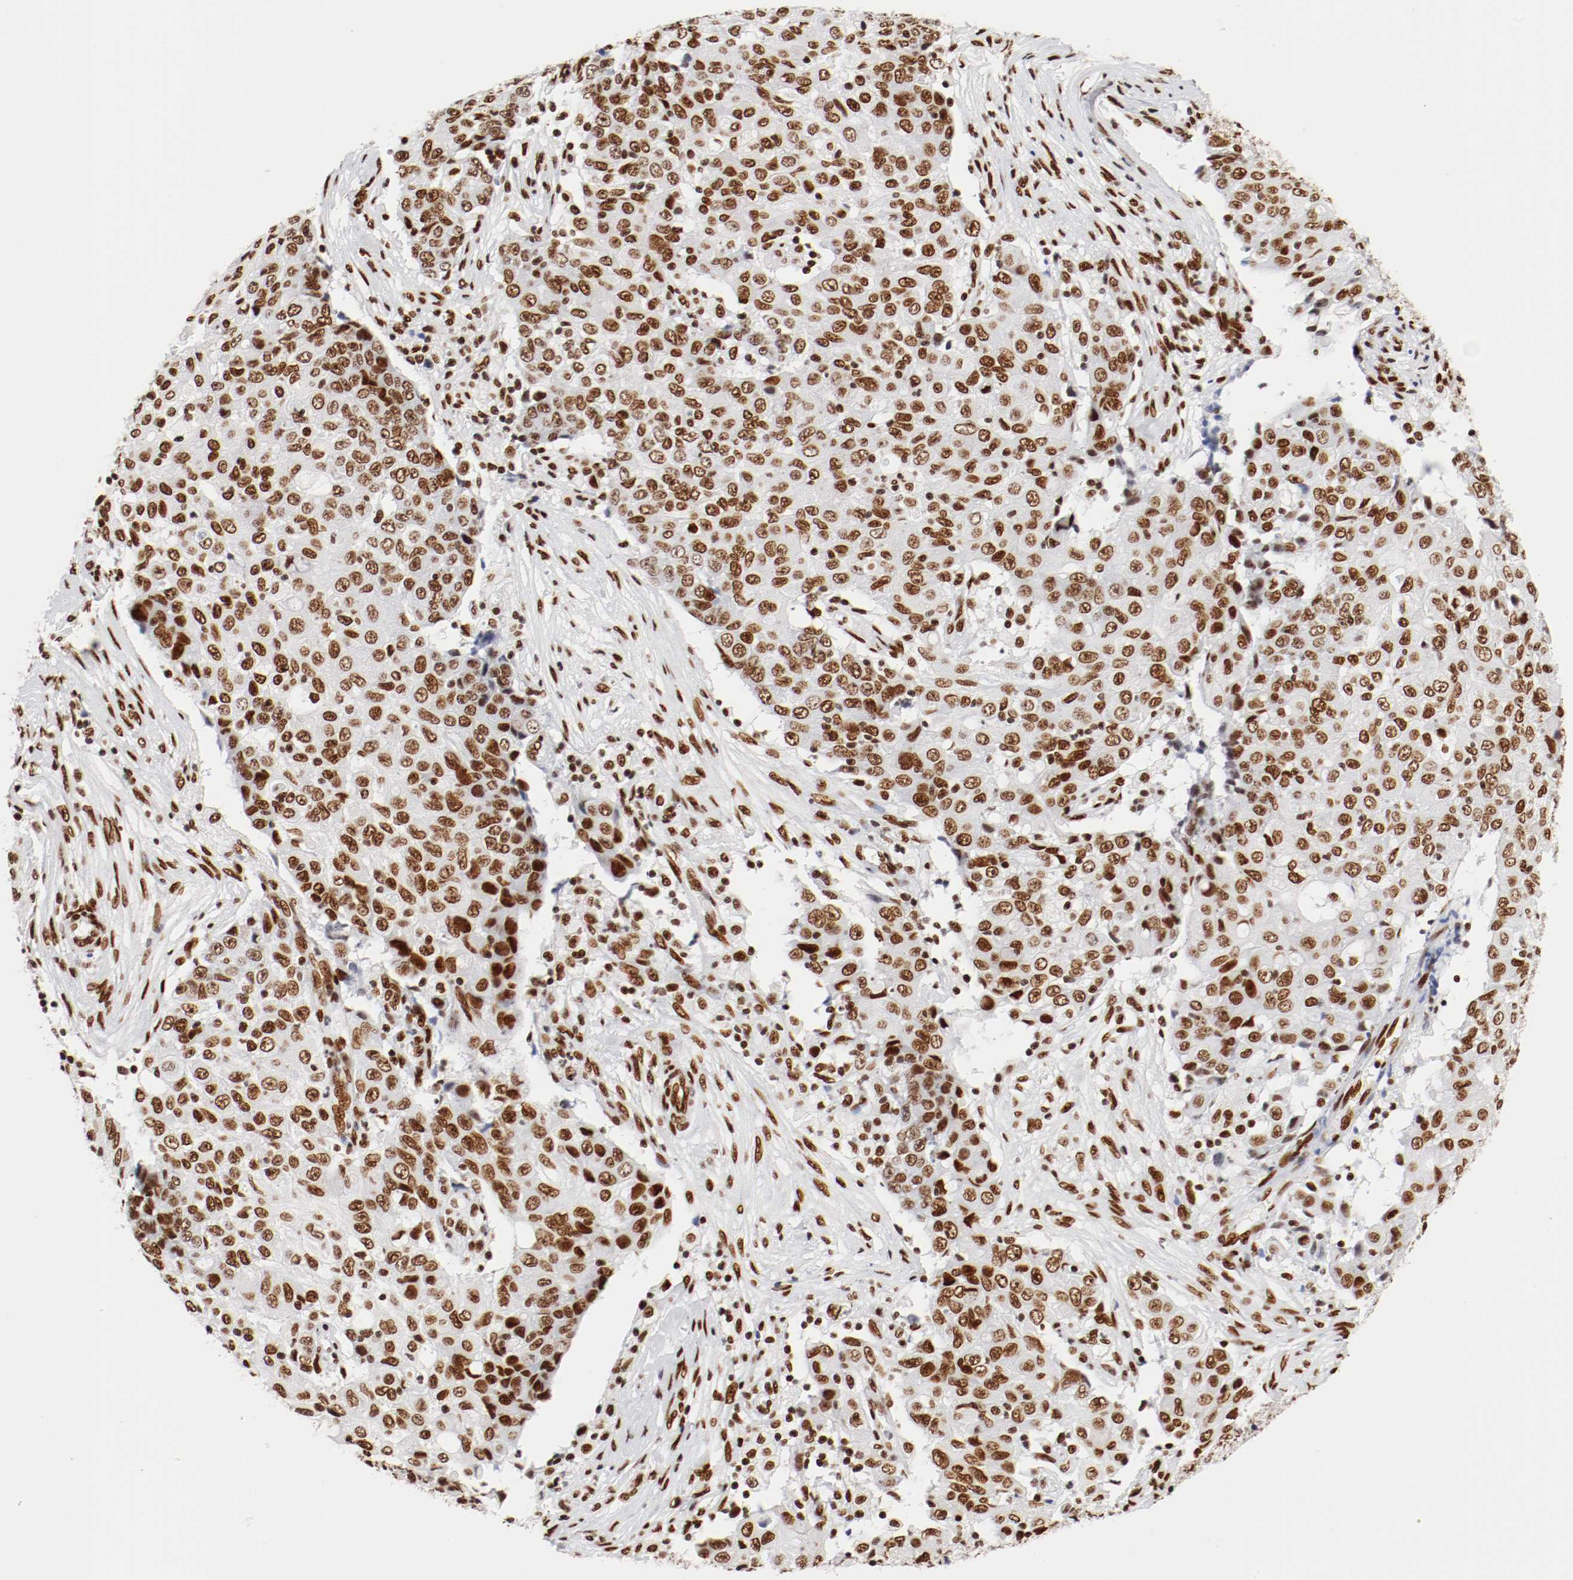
{"staining": {"intensity": "moderate", "quantity": ">75%", "location": "nuclear"}, "tissue": "ovarian cancer", "cell_type": "Tumor cells", "image_type": "cancer", "snomed": [{"axis": "morphology", "description": "Carcinoma, endometroid"}, {"axis": "topography", "description": "Ovary"}], "caption": "A brown stain labels moderate nuclear expression of a protein in endometroid carcinoma (ovarian) tumor cells.", "gene": "CTBP1", "patient": {"sex": "female", "age": 42}}